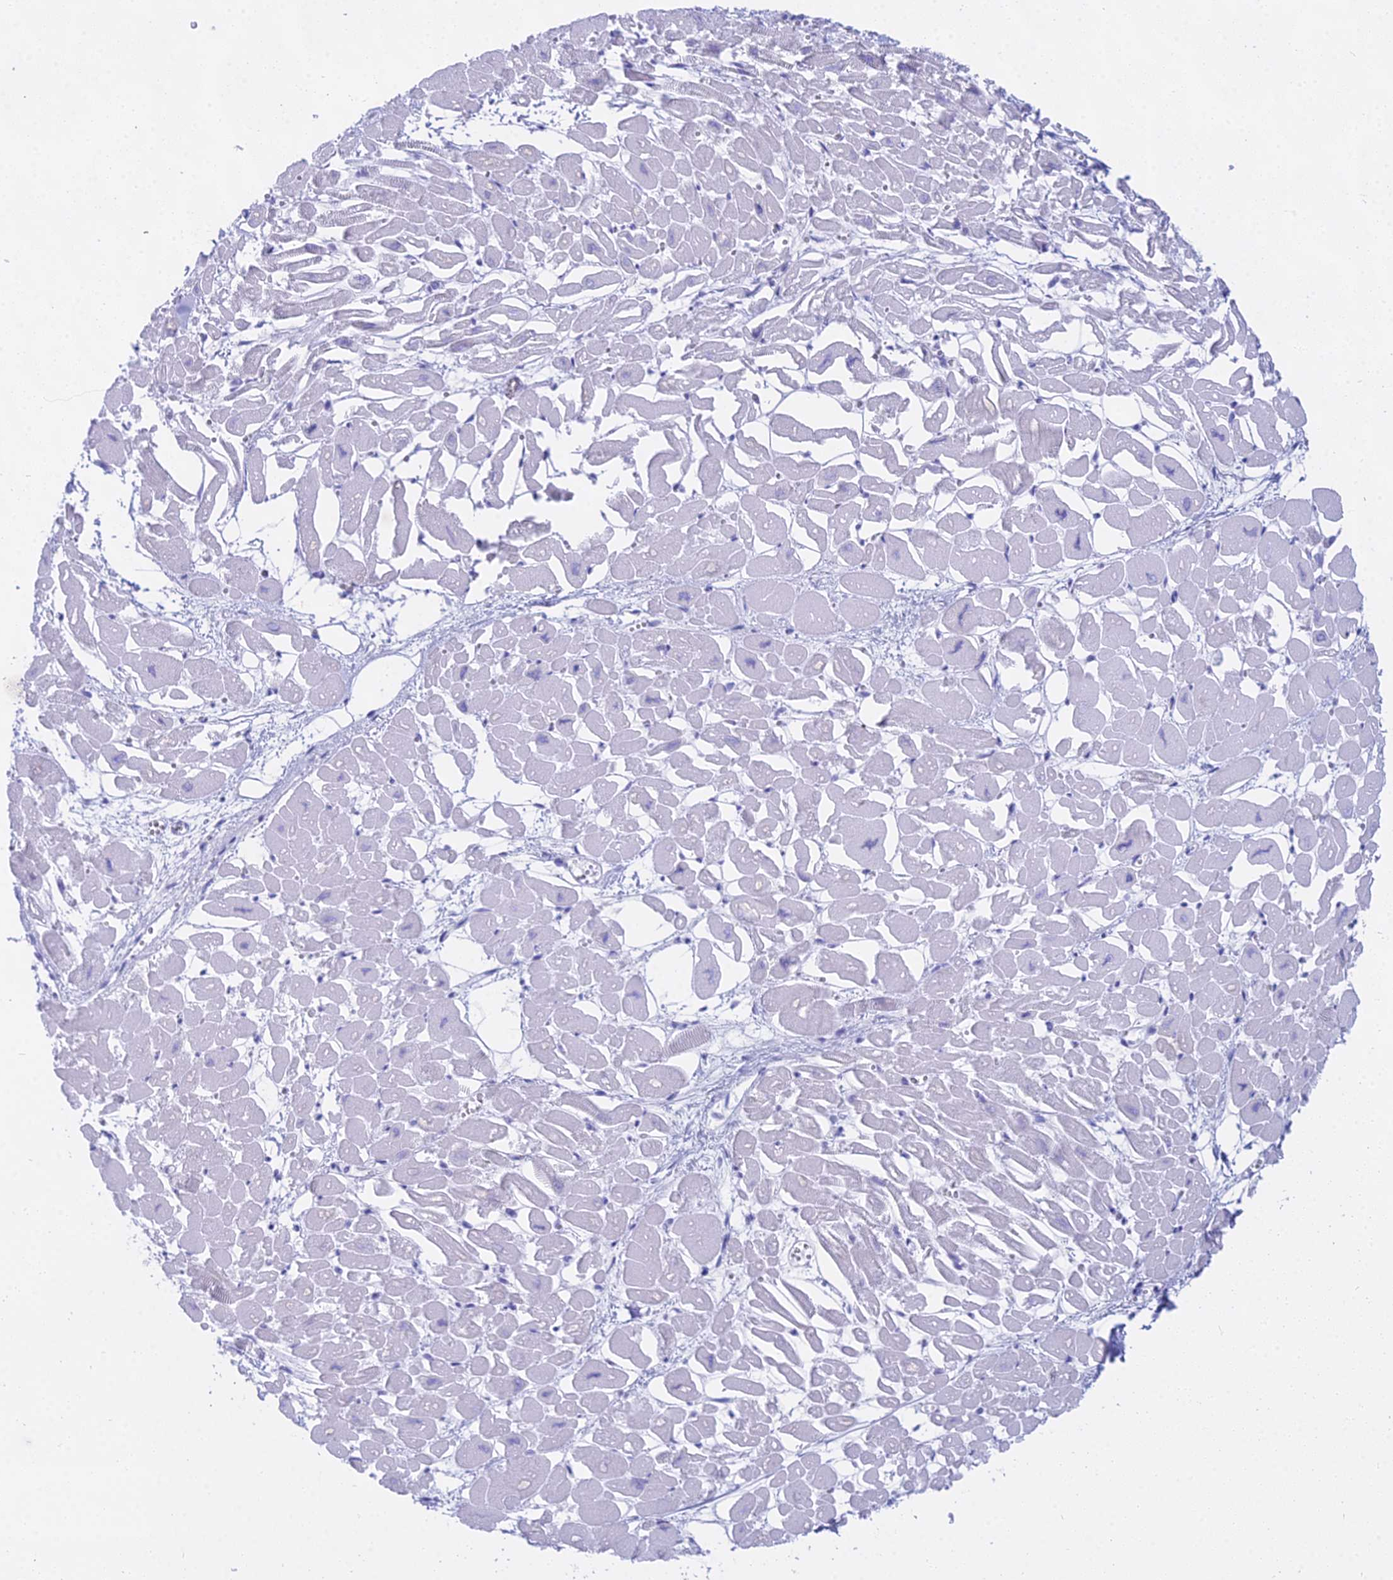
{"staining": {"intensity": "negative", "quantity": "none", "location": "none"}, "tissue": "heart muscle", "cell_type": "Cardiomyocytes", "image_type": "normal", "snomed": [{"axis": "morphology", "description": "Normal tissue, NOS"}, {"axis": "topography", "description": "Heart"}], "caption": "Immunohistochemical staining of benign heart muscle demonstrates no significant positivity in cardiomyocytes.", "gene": "CGB1", "patient": {"sex": "male", "age": 54}}